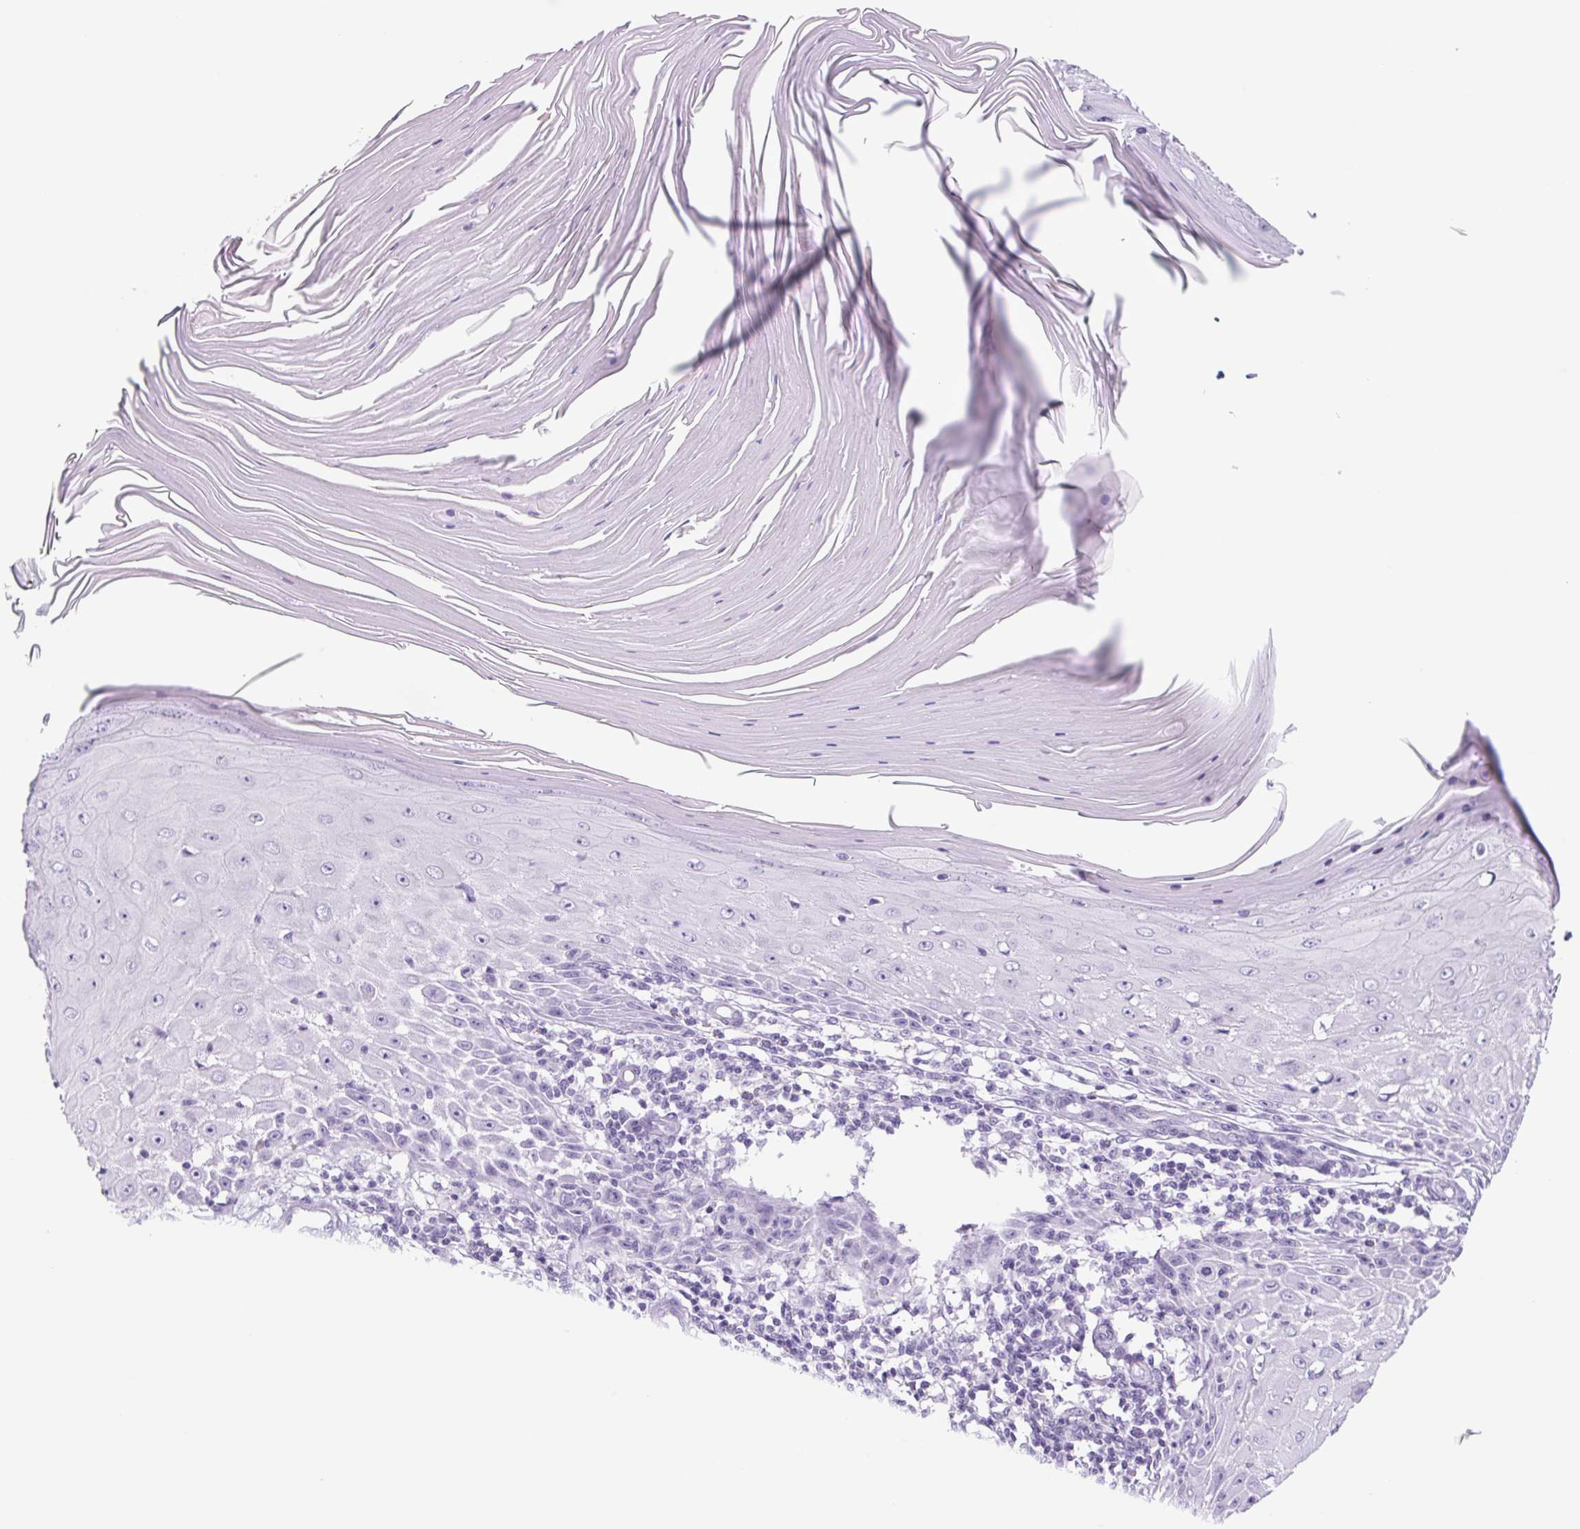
{"staining": {"intensity": "negative", "quantity": "none", "location": "none"}, "tissue": "skin cancer", "cell_type": "Tumor cells", "image_type": "cancer", "snomed": [{"axis": "morphology", "description": "Squamous cell carcinoma, NOS"}, {"axis": "topography", "description": "Skin"}], "caption": "Protein analysis of skin squamous cell carcinoma reveals no significant staining in tumor cells.", "gene": "CYP21A2", "patient": {"sex": "female", "age": 73}}